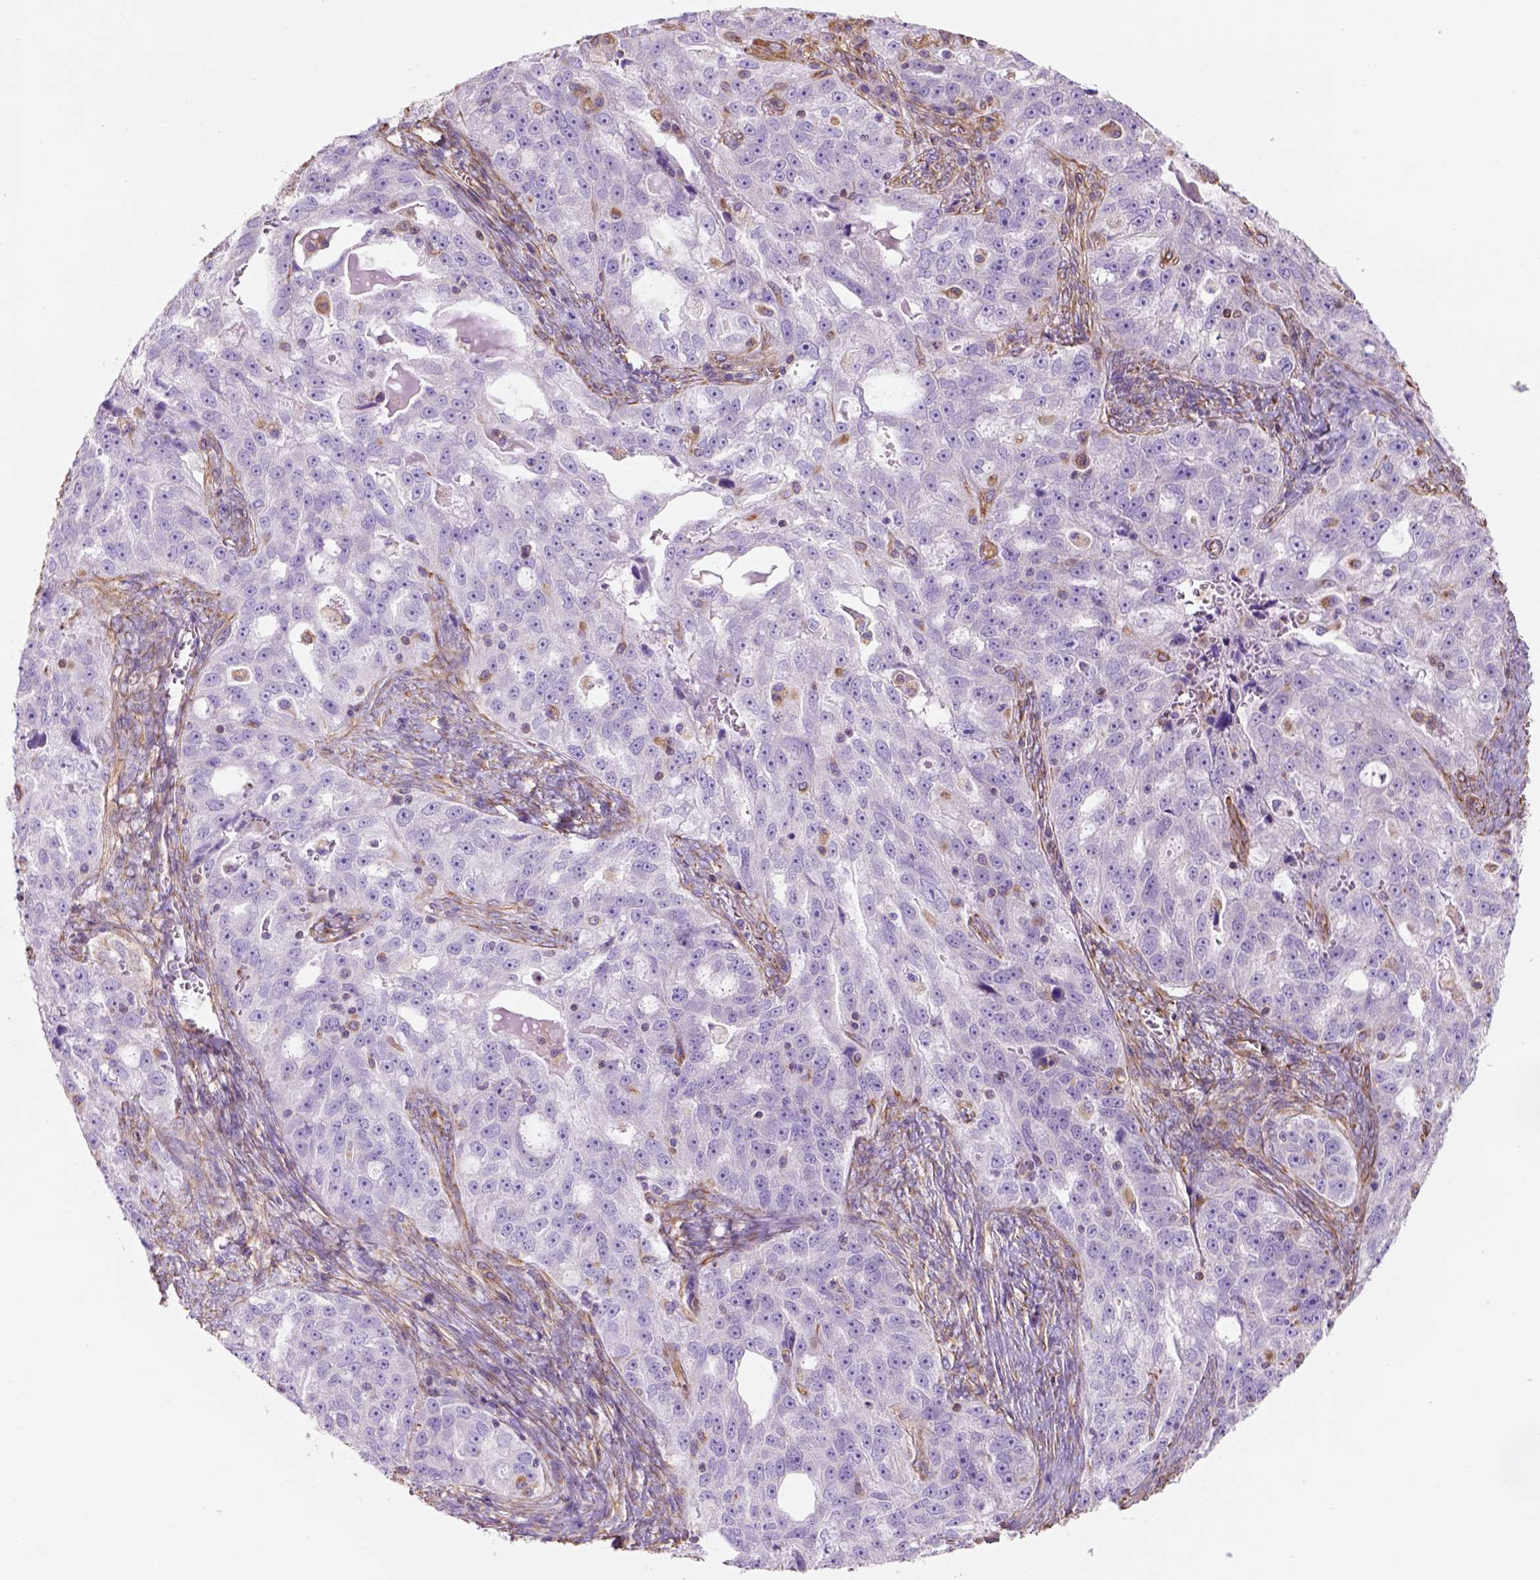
{"staining": {"intensity": "negative", "quantity": "none", "location": "none"}, "tissue": "ovarian cancer", "cell_type": "Tumor cells", "image_type": "cancer", "snomed": [{"axis": "morphology", "description": "Cystadenocarcinoma, serous, NOS"}, {"axis": "topography", "description": "Ovary"}], "caption": "Serous cystadenocarcinoma (ovarian) was stained to show a protein in brown. There is no significant staining in tumor cells. (DAB (3,3'-diaminobenzidine) immunohistochemistry with hematoxylin counter stain).", "gene": "ZZZ3", "patient": {"sex": "female", "age": 51}}